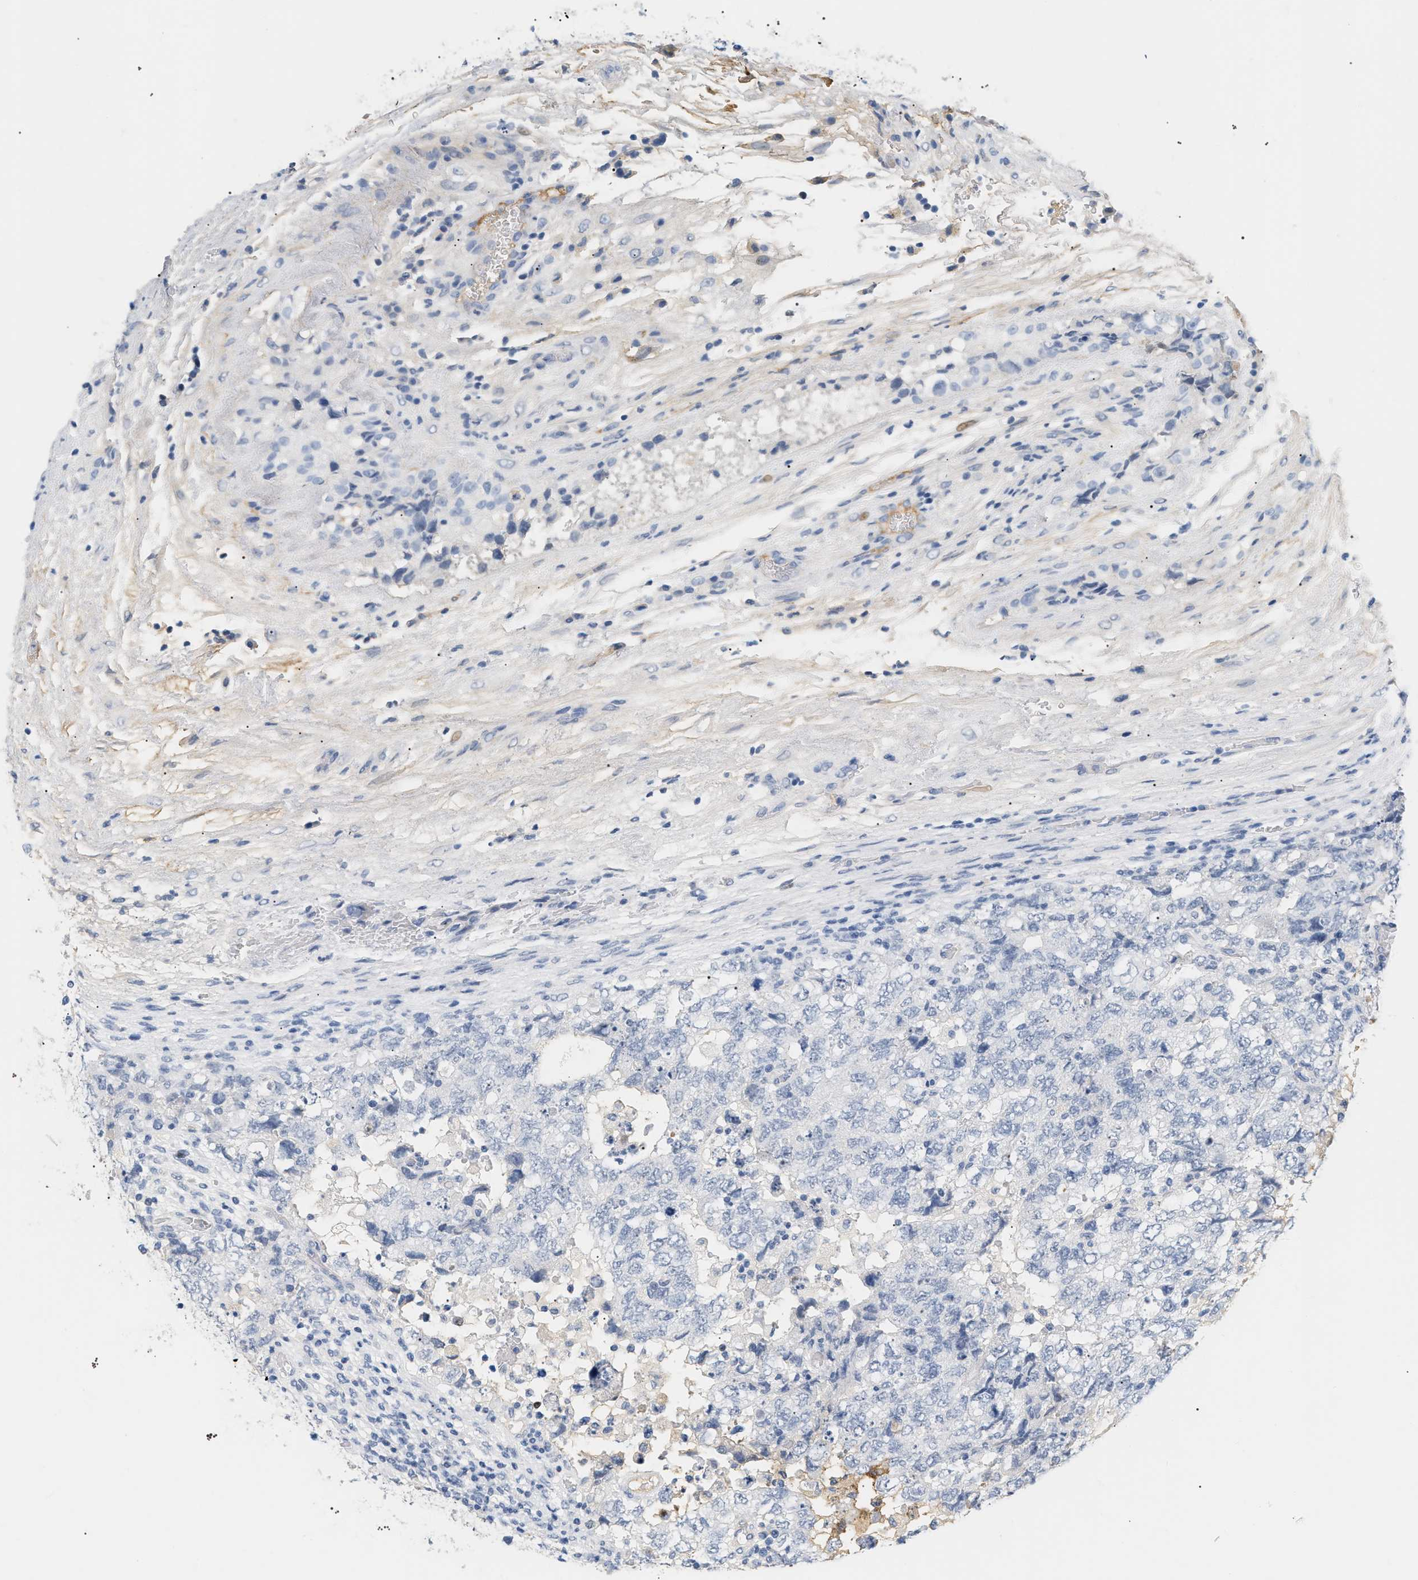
{"staining": {"intensity": "negative", "quantity": "none", "location": "none"}, "tissue": "testis cancer", "cell_type": "Tumor cells", "image_type": "cancer", "snomed": [{"axis": "morphology", "description": "Carcinoma, Embryonal, NOS"}, {"axis": "topography", "description": "Testis"}], "caption": "Tumor cells show no significant protein positivity in testis cancer (embryonal carcinoma).", "gene": "CFH", "patient": {"sex": "male", "age": 36}}